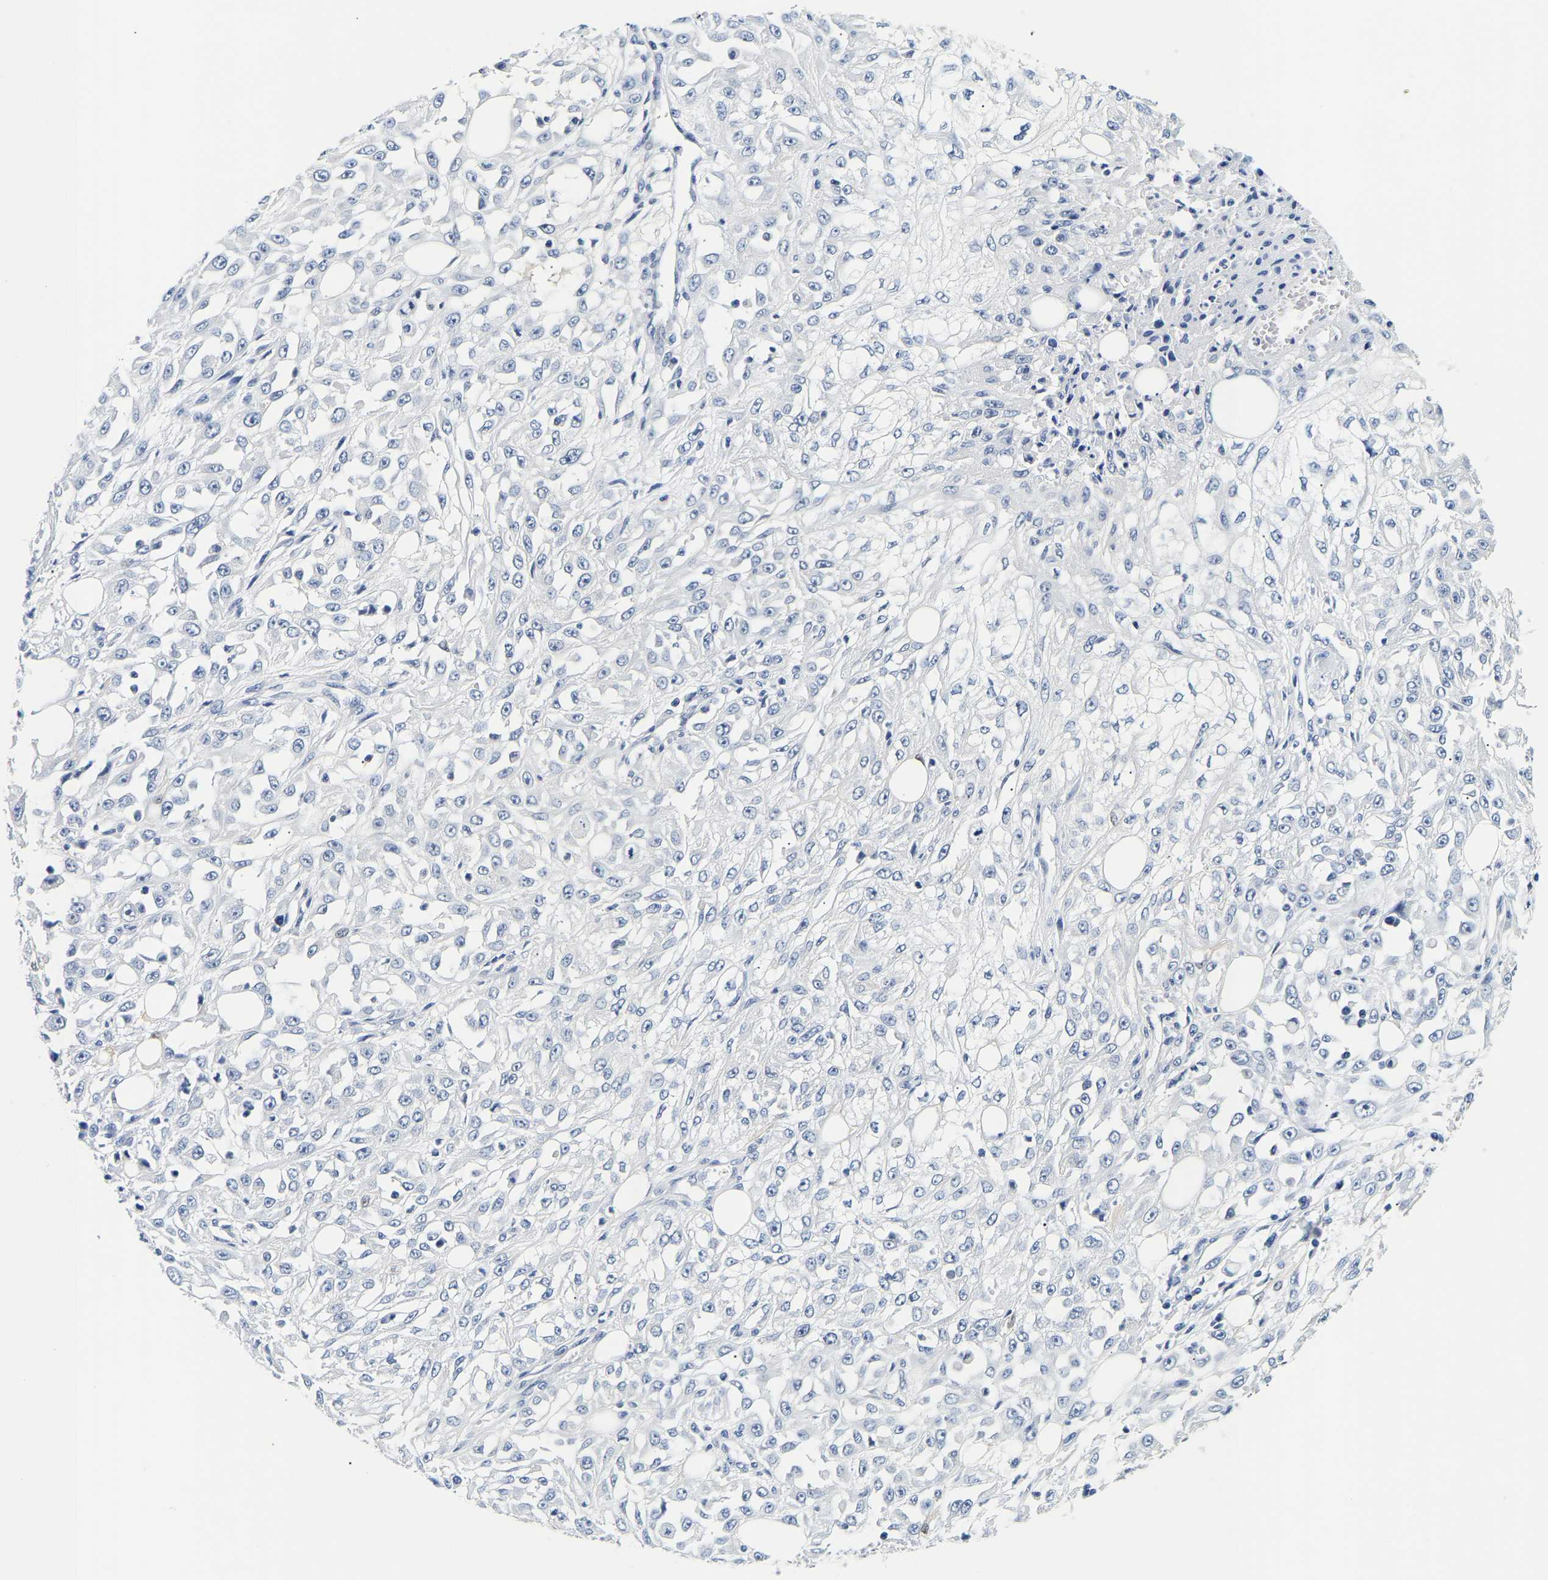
{"staining": {"intensity": "negative", "quantity": "none", "location": "none"}, "tissue": "skin cancer", "cell_type": "Tumor cells", "image_type": "cancer", "snomed": [{"axis": "morphology", "description": "Squamous cell carcinoma, NOS"}, {"axis": "morphology", "description": "Squamous cell carcinoma, metastatic, NOS"}, {"axis": "topography", "description": "Skin"}, {"axis": "topography", "description": "Lymph node"}], "caption": "IHC of skin squamous cell carcinoma shows no positivity in tumor cells. (DAB IHC, high magnification).", "gene": "UCHL3", "patient": {"sex": "male", "age": 75}}